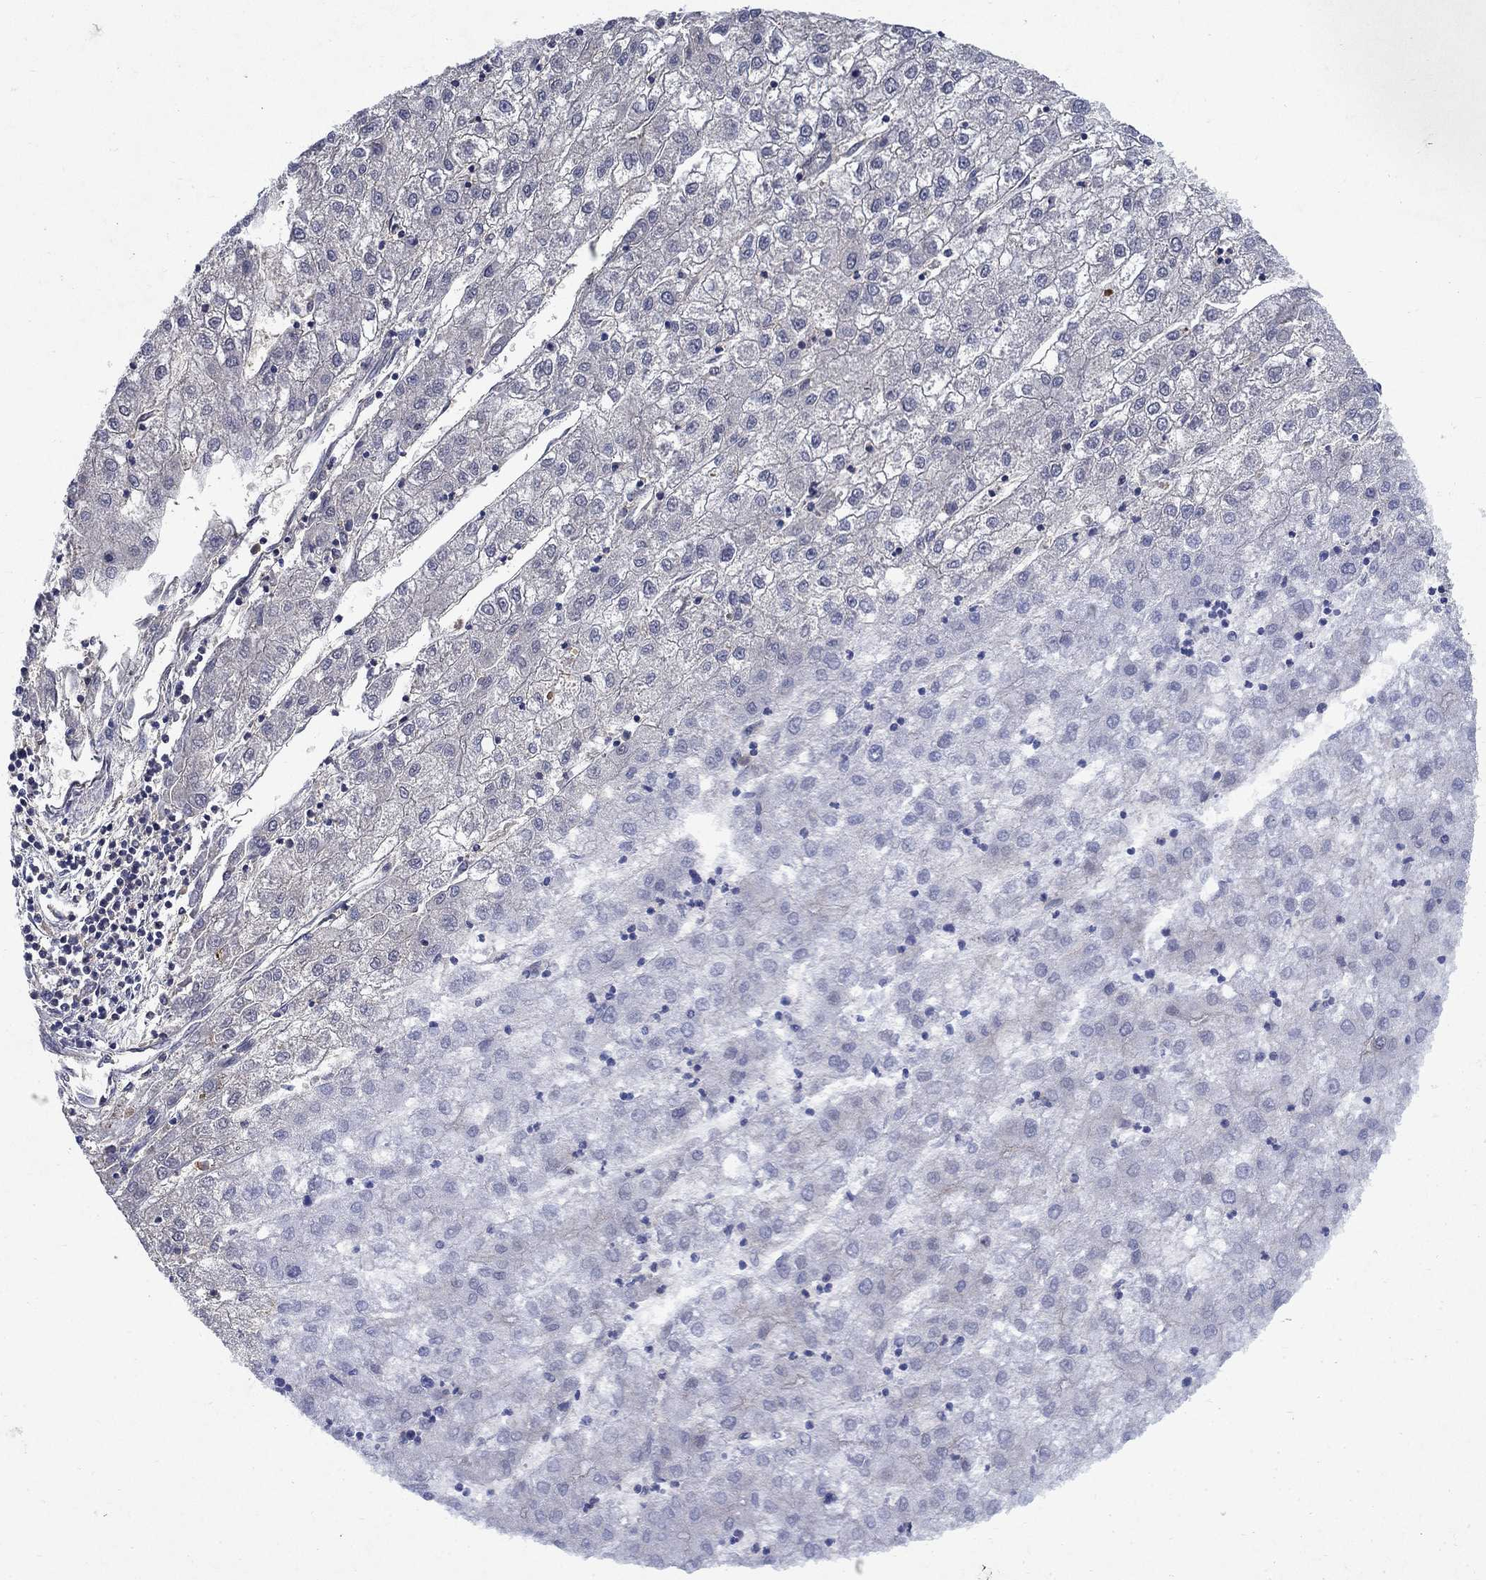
{"staining": {"intensity": "negative", "quantity": "none", "location": "none"}, "tissue": "liver cancer", "cell_type": "Tumor cells", "image_type": "cancer", "snomed": [{"axis": "morphology", "description": "Carcinoma, Hepatocellular, NOS"}, {"axis": "topography", "description": "Liver"}], "caption": "Human hepatocellular carcinoma (liver) stained for a protein using immunohistochemistry shows no staining in tumor cells.", "gene": "STAB2", "patient": {"sex": "male", "age": 72}}